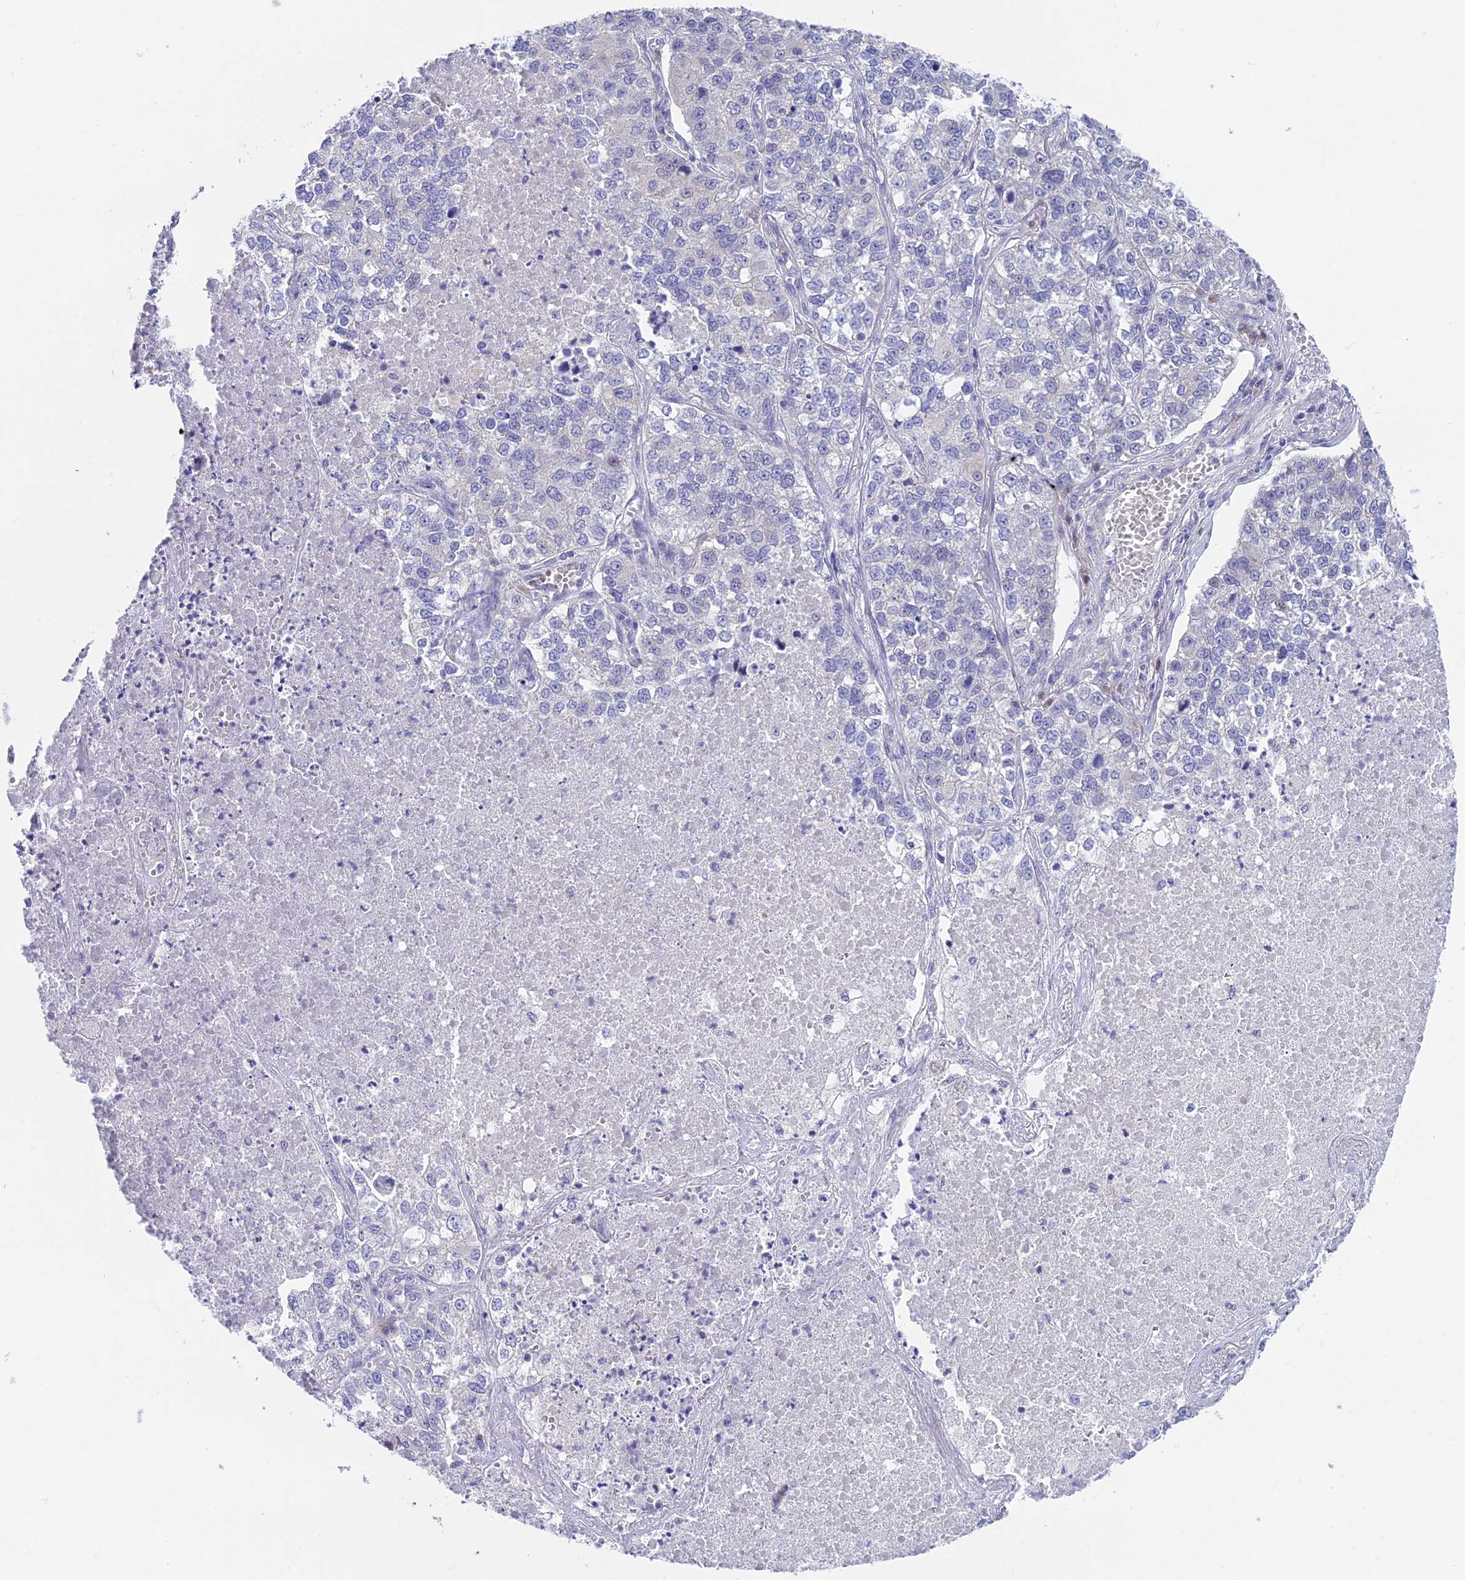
{"staining": {"intensity": "negative", "quantity": "none", "location": "none"}, "tissue": "lung cancer", "cell_type": "Tumor cells", "image_type": "cancer", "snomed": [{"axis": "morphology", "description": "Adenocarcinoma, NOS"}, {"axis": "topography", "description": "Lung"}], "caption": "There is no significant staining in tumor cells of lung adenocarcinoma. The staining is performed using DAB brown chromogen with nuclei counter-stained in using hematoxylin.", "gene": "SNTN", "patient": {"sex": "male", "age": 49}}